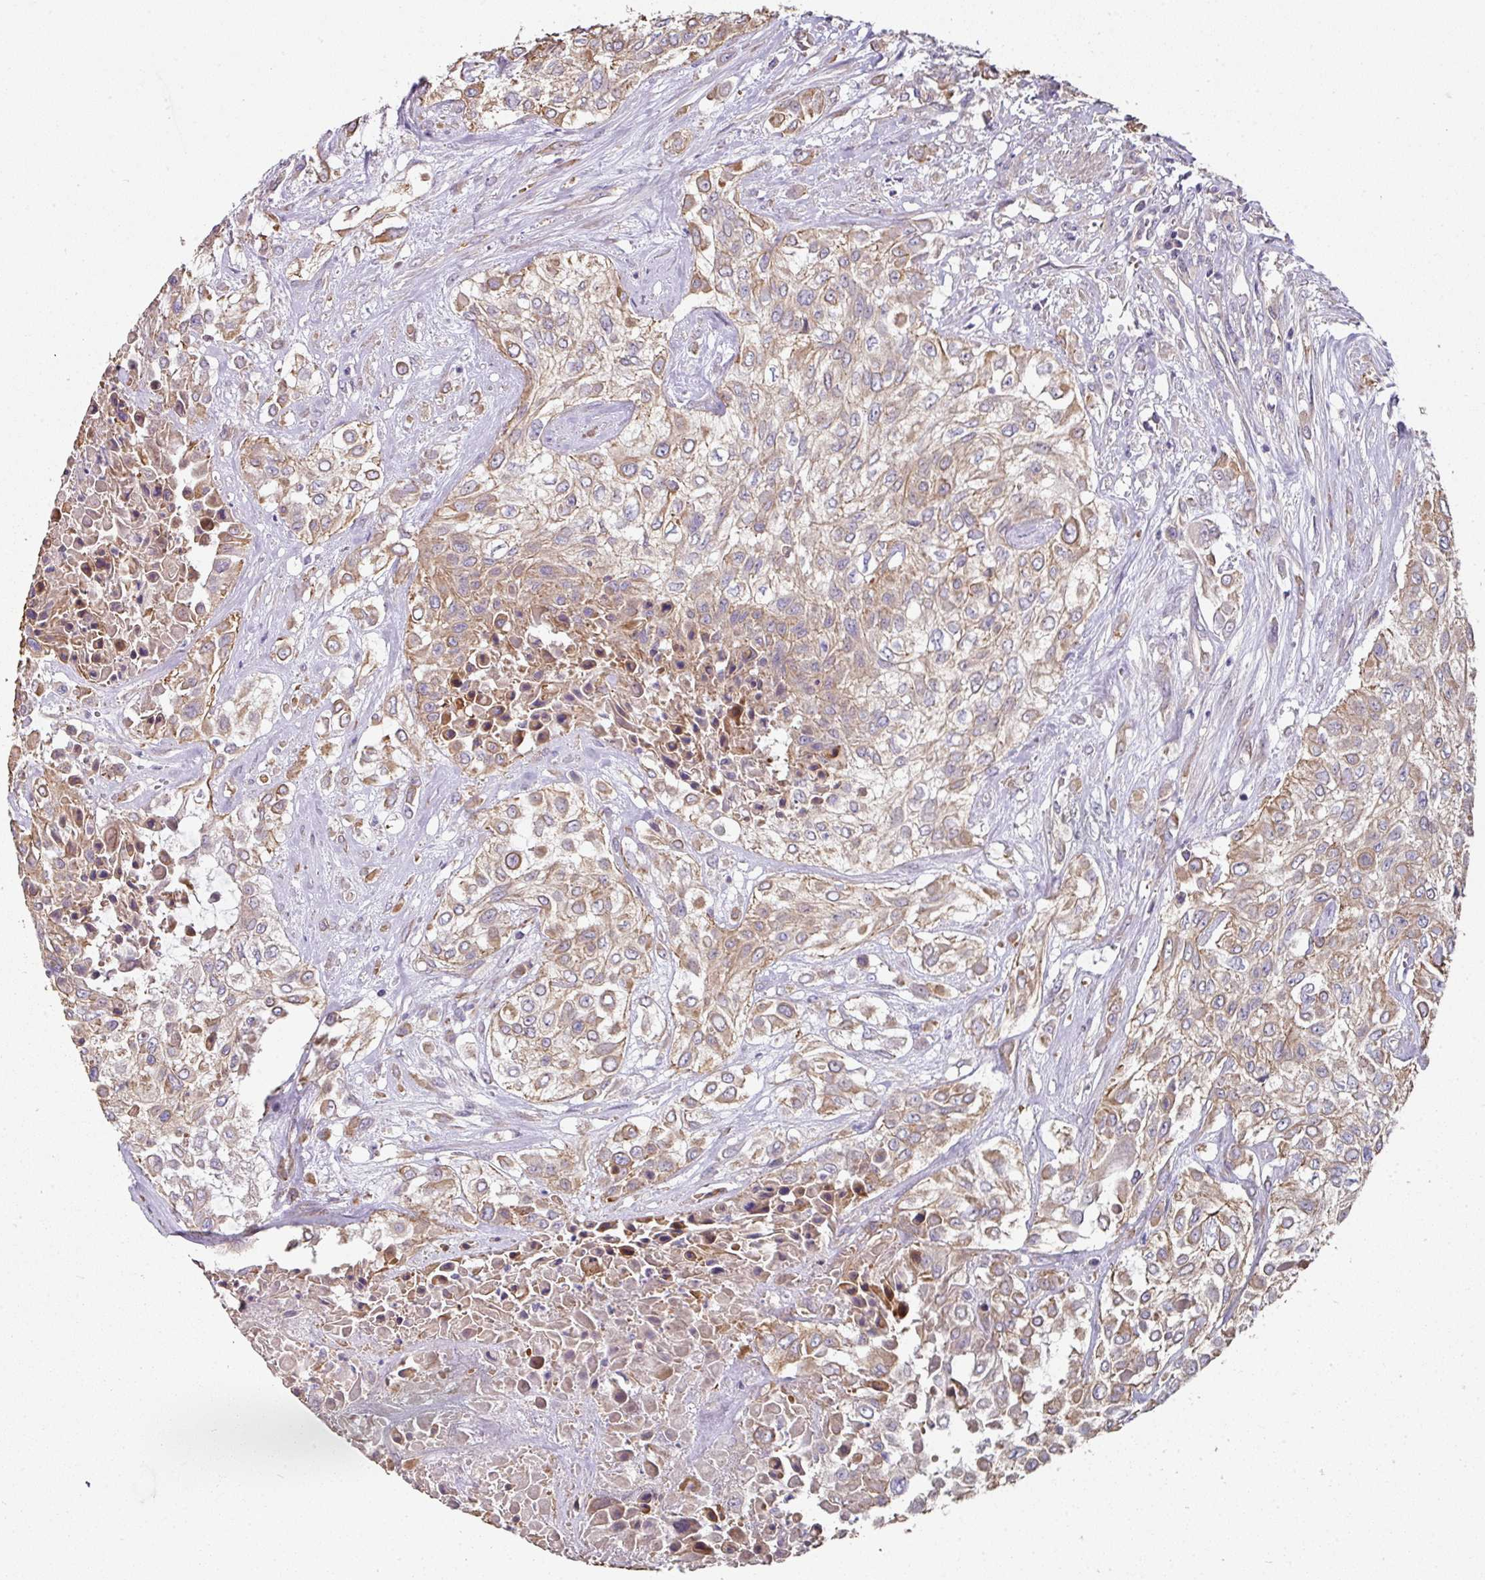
{"staining": {"intensity": "weak", "quantity": ">75%", "location": "cytoplasmic/membranous"}, "tissue": "urothelial cancer", "cell_type": "Tumor cells", "image_type": "cancer", "snomed": [{"axis": "morphology", "description": "Urothelial carcinoma, High grade"}, {"axis": "topography", "description": "Urinary bladder"}], "caption": "A brown stain highlights weak cytoplasmic/membranous staining of a protein in human urothelial cancer tumor cells.", "gene": "C4orf48", "patient": {"sex": "male", "age": 57}}